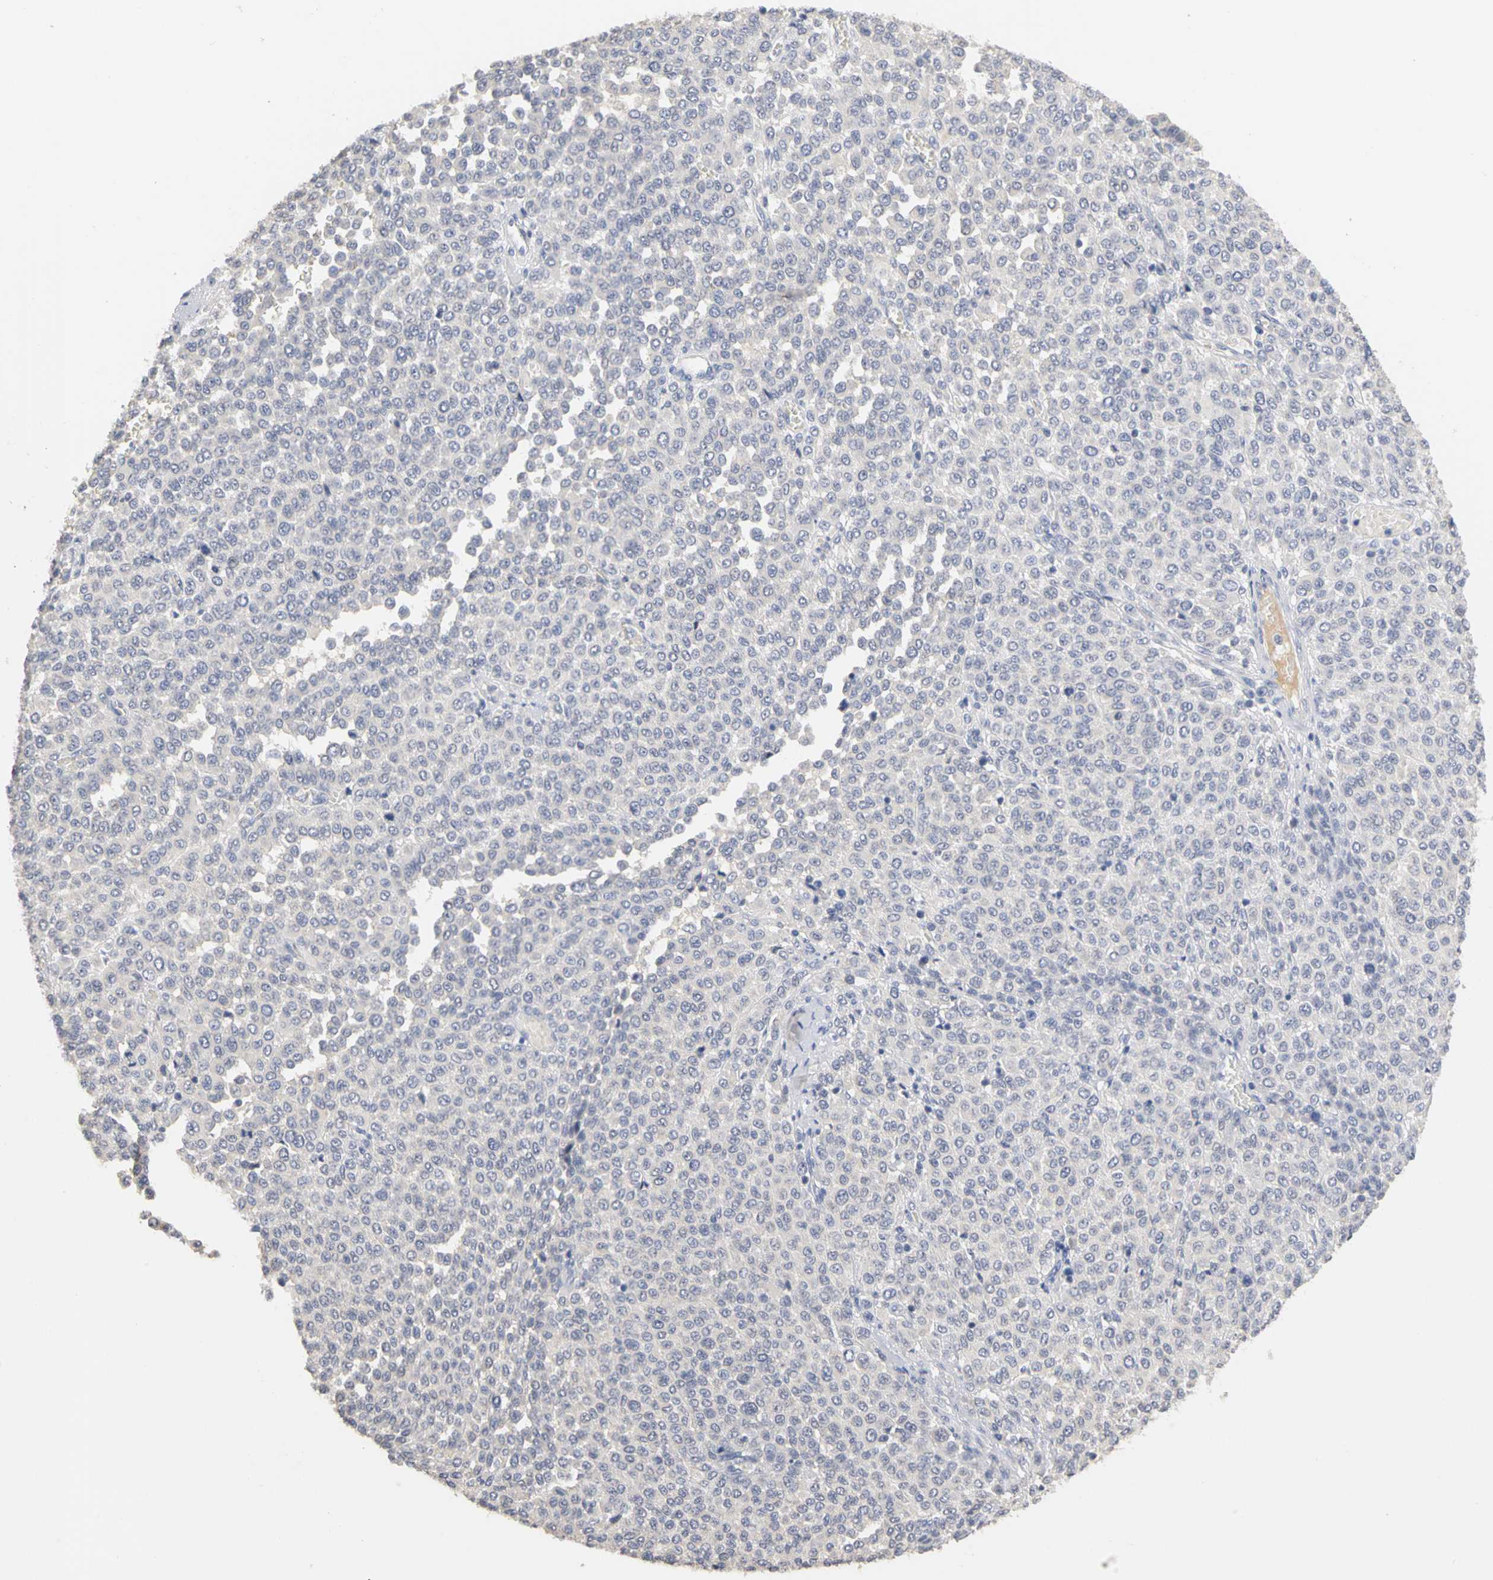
{"staining": {"intensity": "negative", "quantity": "none", "location": "none"}, "tissue": "melanoma", "cell_type": "Tumor cells", "image_type": "cancer", "snomed": [{"axis": "morphology", "description": "Malignant melanoma, Metastatic site"}, {"axis": "topography", "description": "Pancreas"}], "caption": "Tumor cells are negative for protein expression in human malignant melanoma (metastatic site).", "gene": "PGR", "patient": {"sex": "female", "age": 30}}